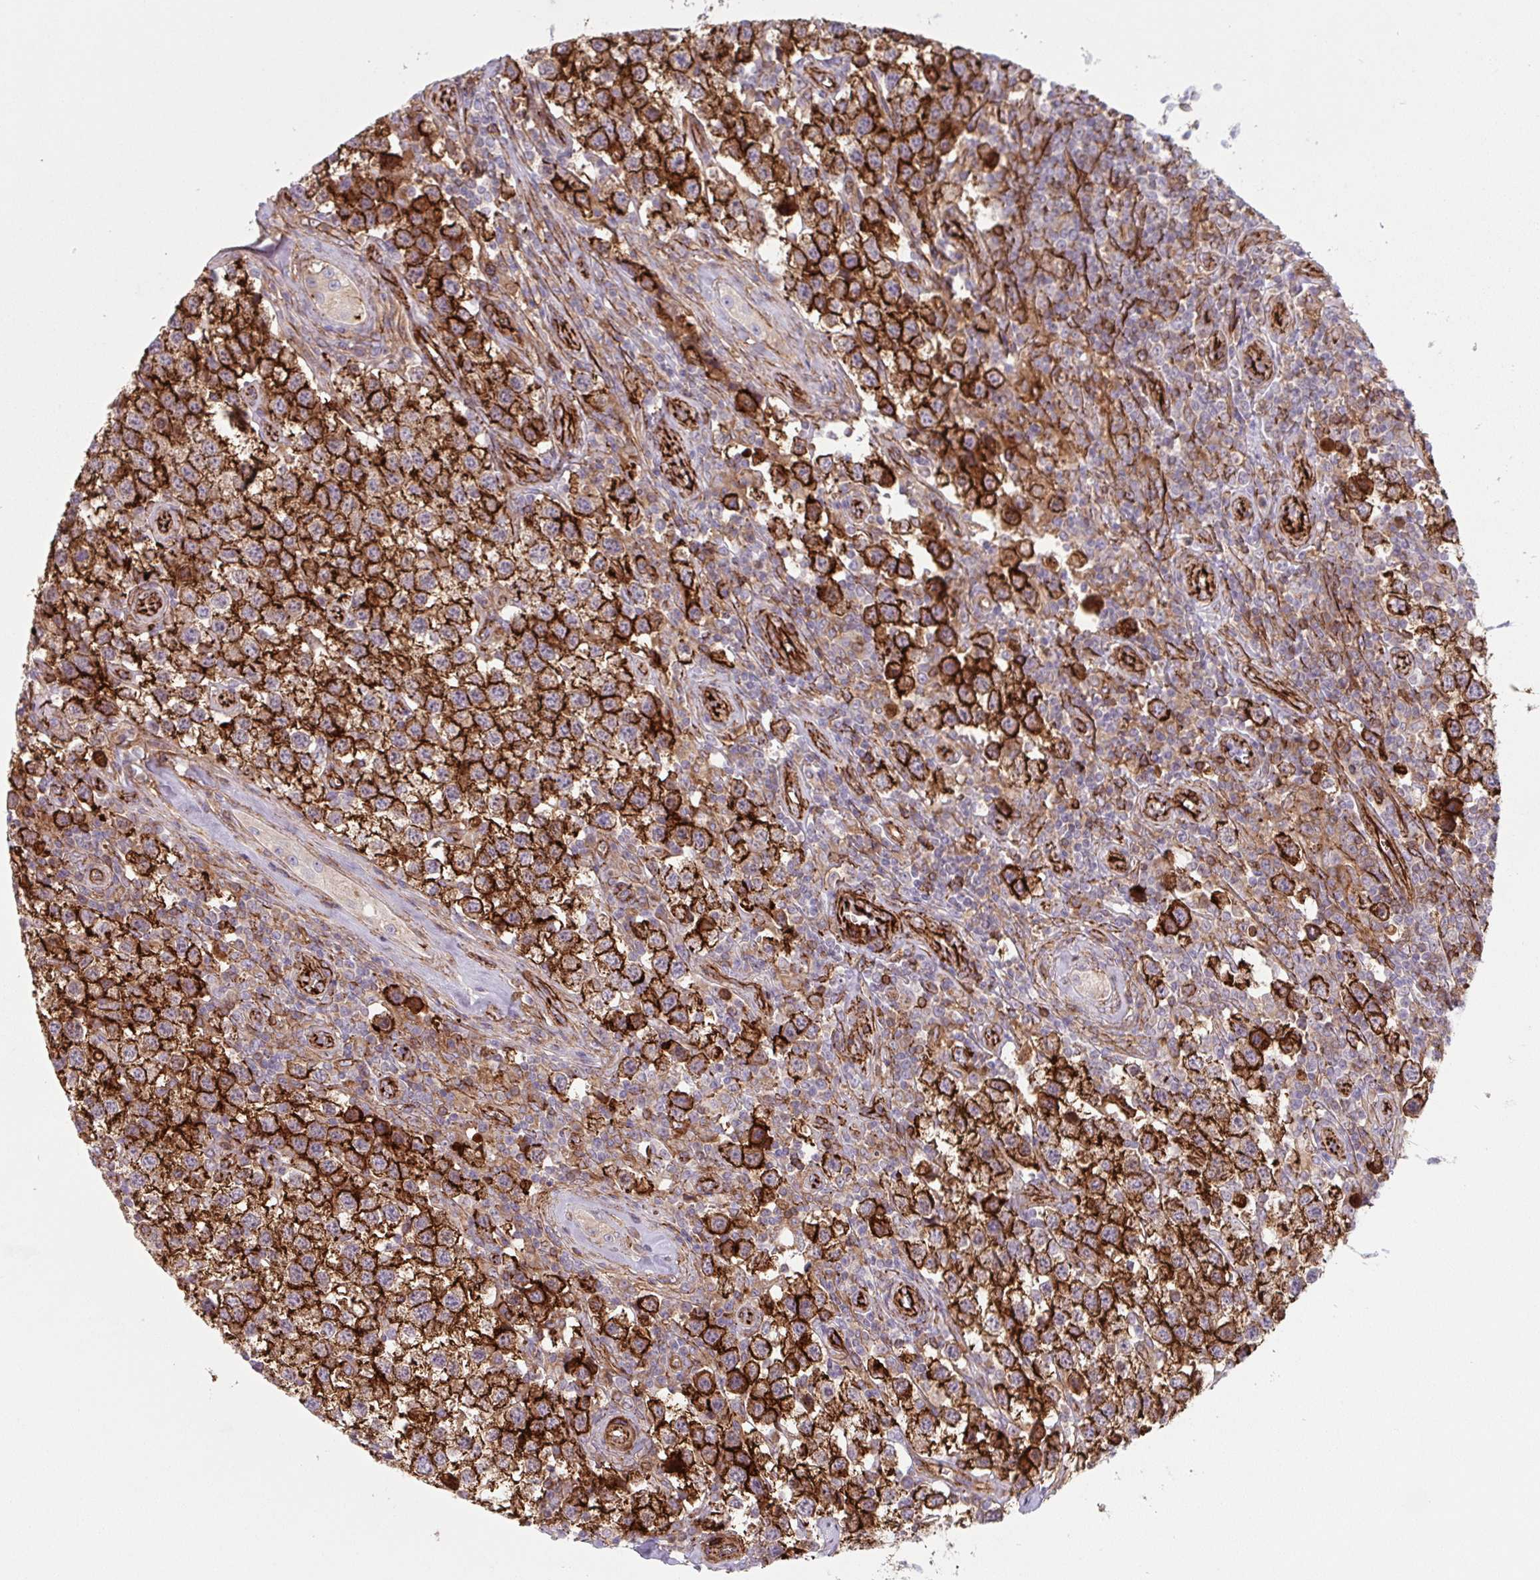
{"staining": {"intensity": "strong", "quantity": ">75%", "location": "cytoplasmic/membranous"}, "tissue": "testis cancer", "cell_type": "Tumor cells", "image_type": "cancer", "snomed": [{"axis": "morphology", "description": "Seminoma, NOS"}, {"axis": "topography", "description": "Testis"}], "caption": "A brown stain highlights strong cytoplasmic/membranous staining of a protein in testis cancer tumor cells. (IHC, brightfield microscopy, high magnification).", "gene": "DHFR2", "patient": {"sex": "male", "age": 34}}